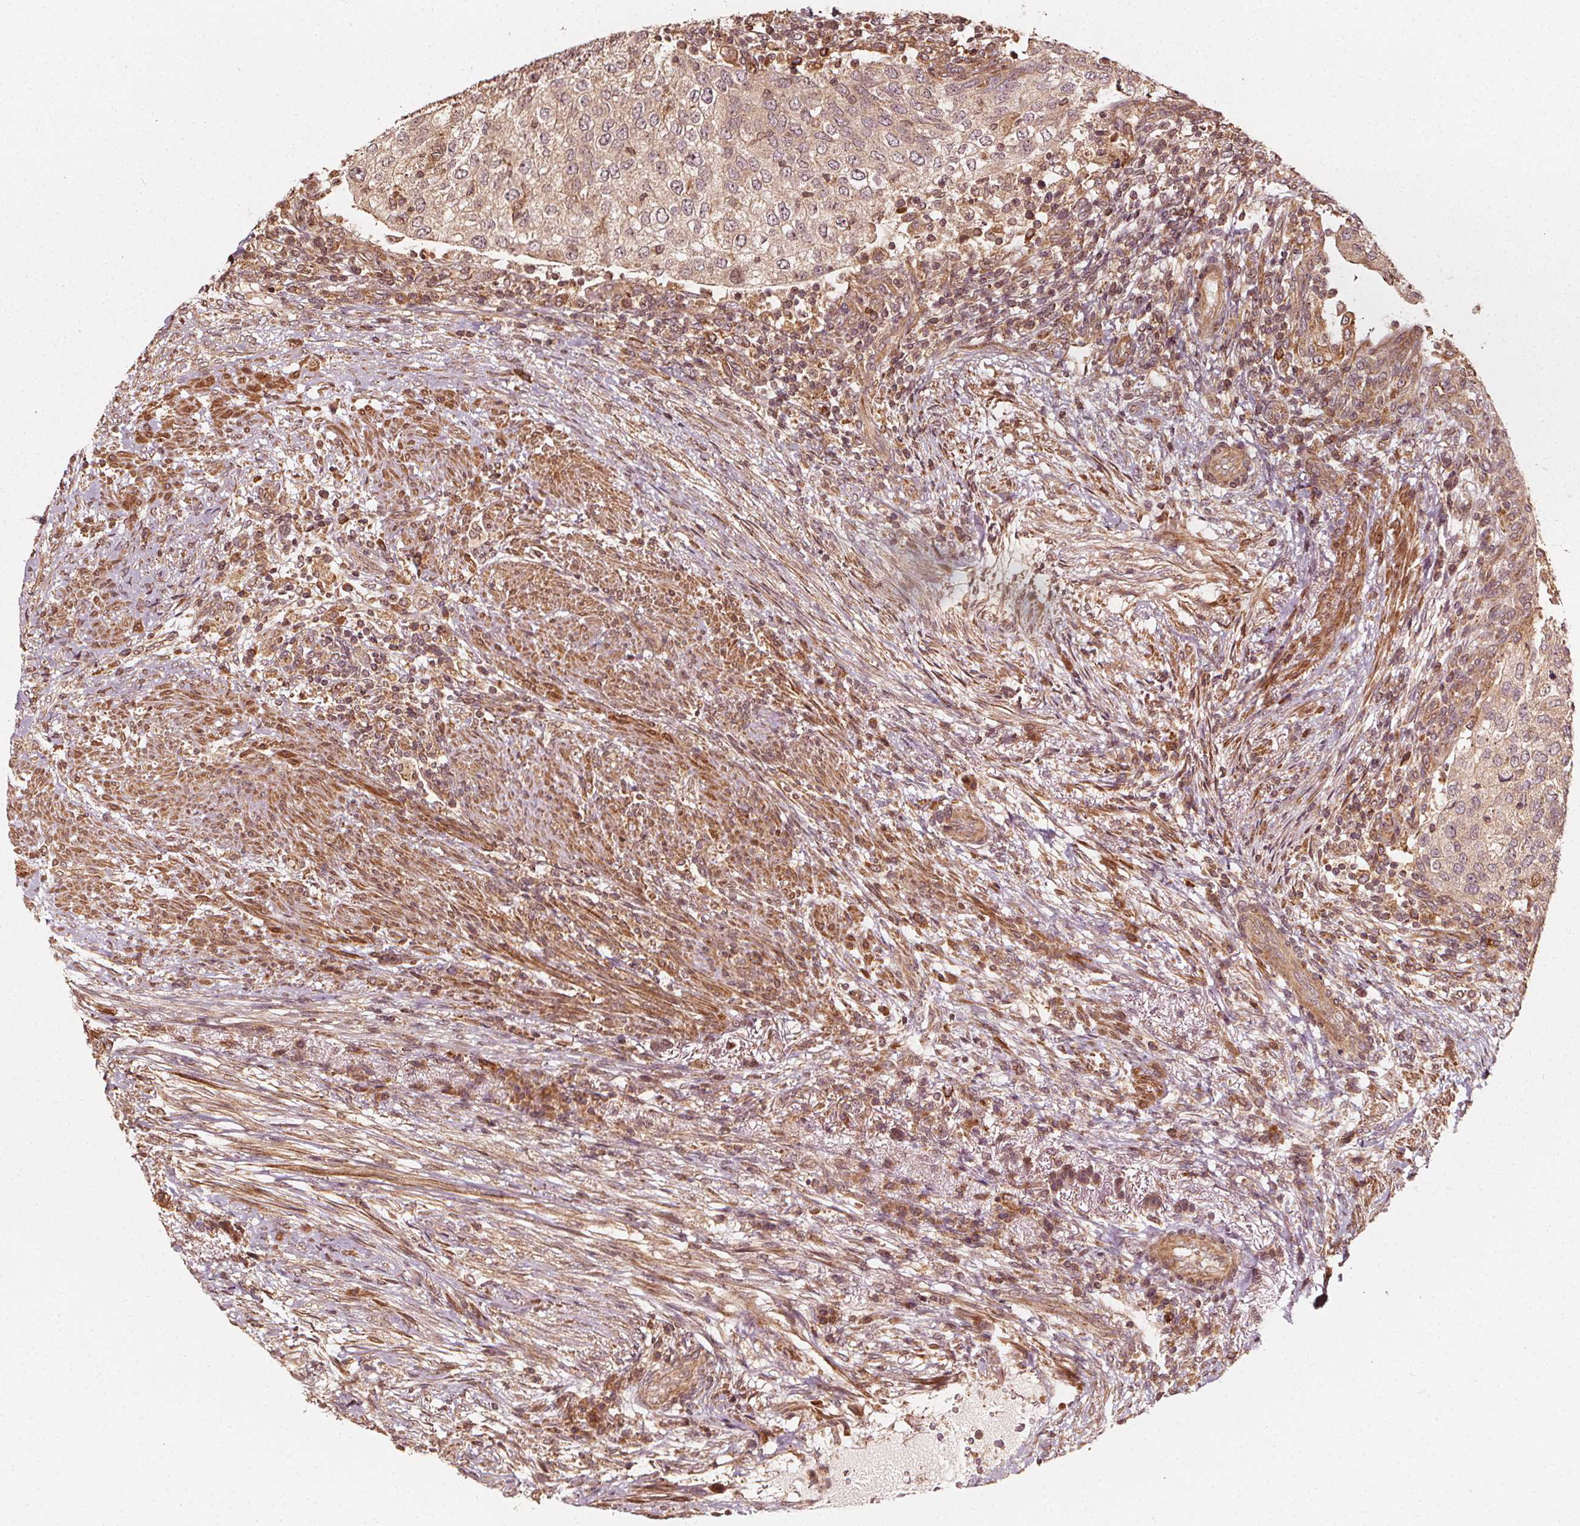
{"staining": {"intensity": "weak", "quantity": ">75%", "location": "cytoplasmic/membranous"}, "tissue": "urothelial cancer", "cell_type": "Tumor cells", "image_type": "cancer", "snomed": [{"axis": "morphology", "description": "Urothelial carcinoma, High grade"}, {"axis": "topography", "description": "Urinary bladder"}], "caption": "Immunohistochemistry (IHC) histopathology image of urothelial carcinoma (high-grade) stained for a protein (brown), which reveals low levels of weak cytoplasmic/membranous staining in about >75% of tumor cells.", "gene": "NPC1", "patient": {"sex": "female", "age": 78}}